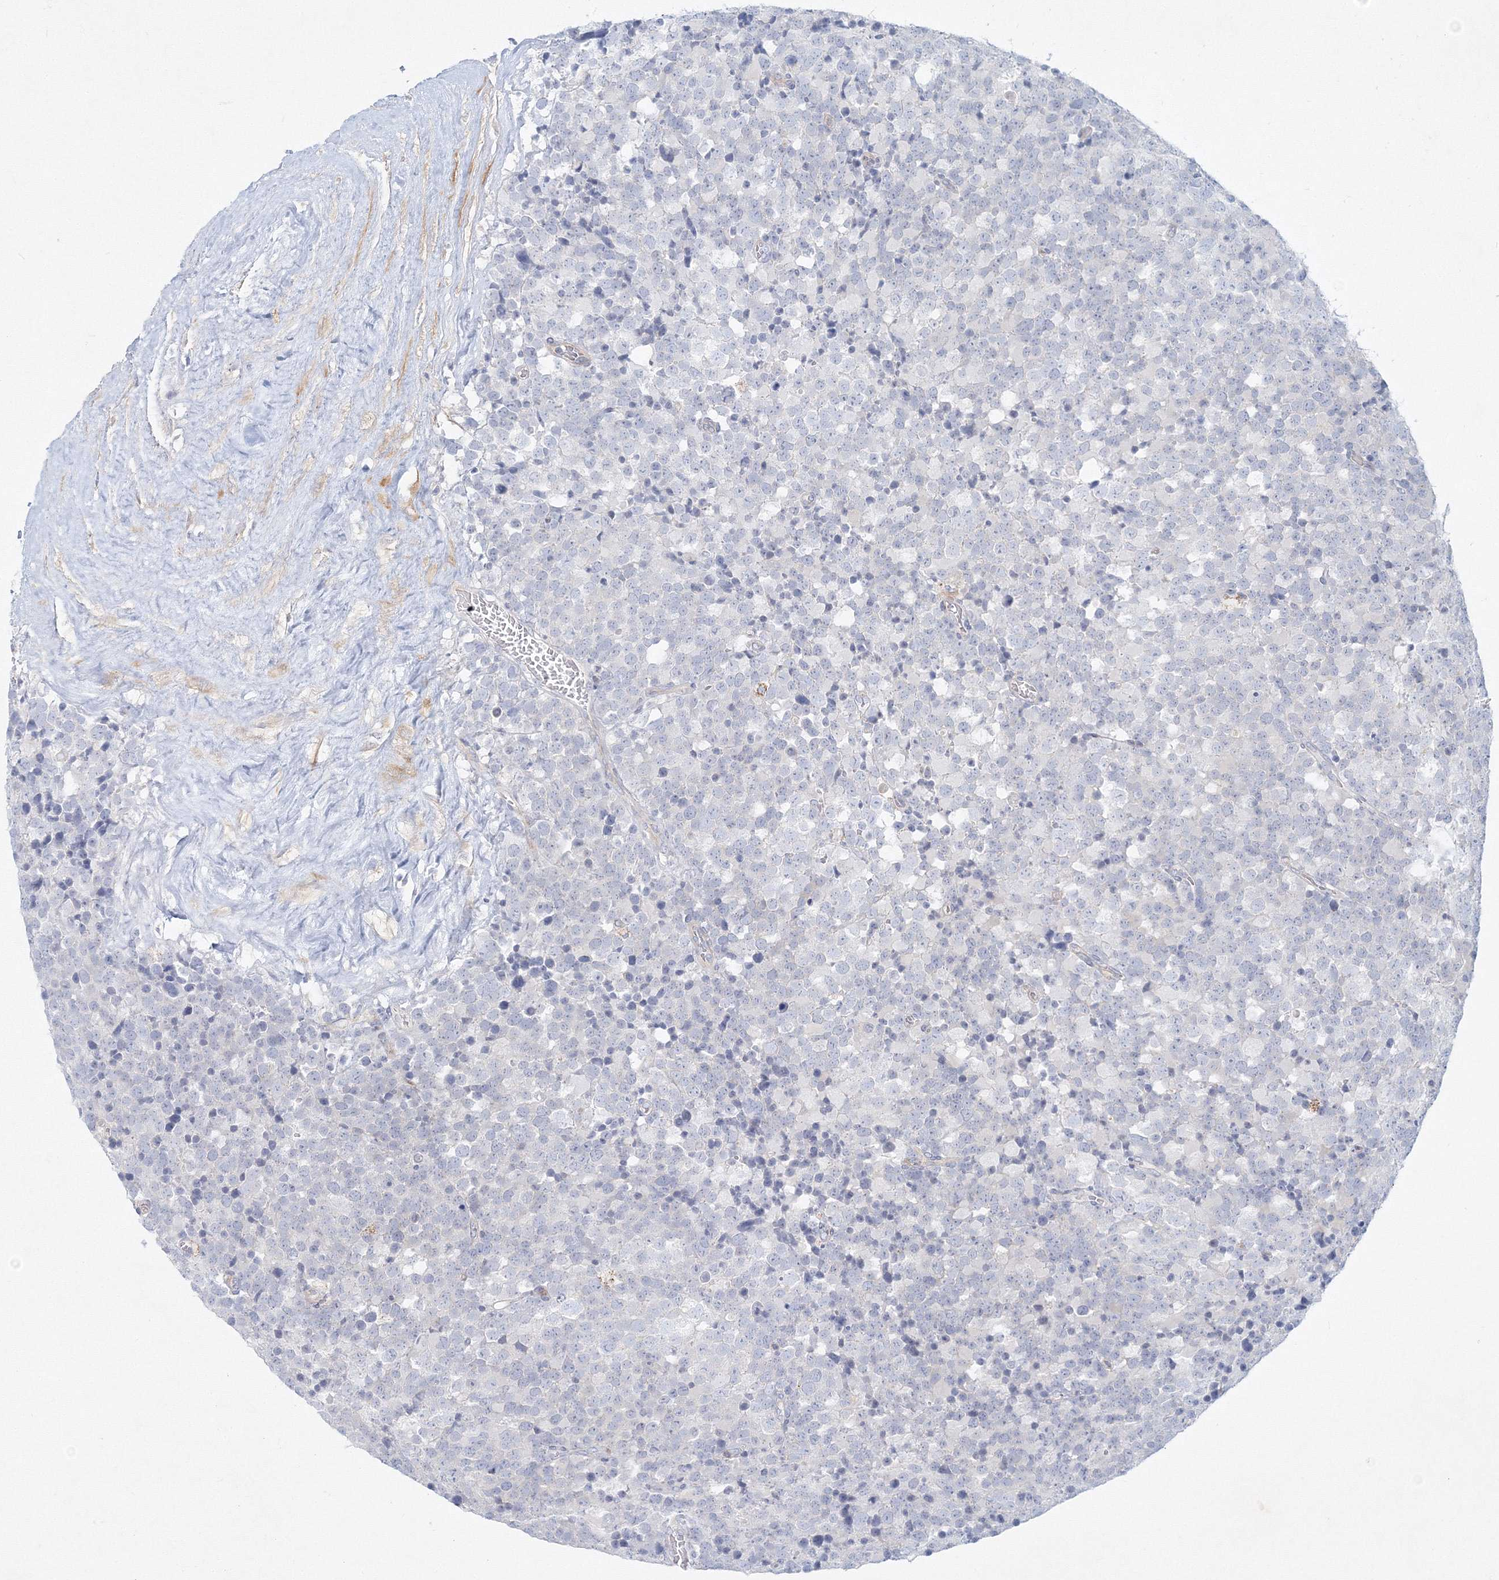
{"staining": {"intensity": "negative", "quantity": "none", "location": "none"}, "tissue": "testis cancer", "cell_type": "Tumor cells", "image_type": "cancer", "snomed": [{"axis": "morphology", "description": "Seminoma, NOS"}, {"axis": "topography", "description": "Testis"}], "caption": "Immunohistochemical staining of testis cancer demonstrates no significant positivity in tumor cells.", "gene": "DNAH1", "patient": {"sex": "male", "age": 71}}